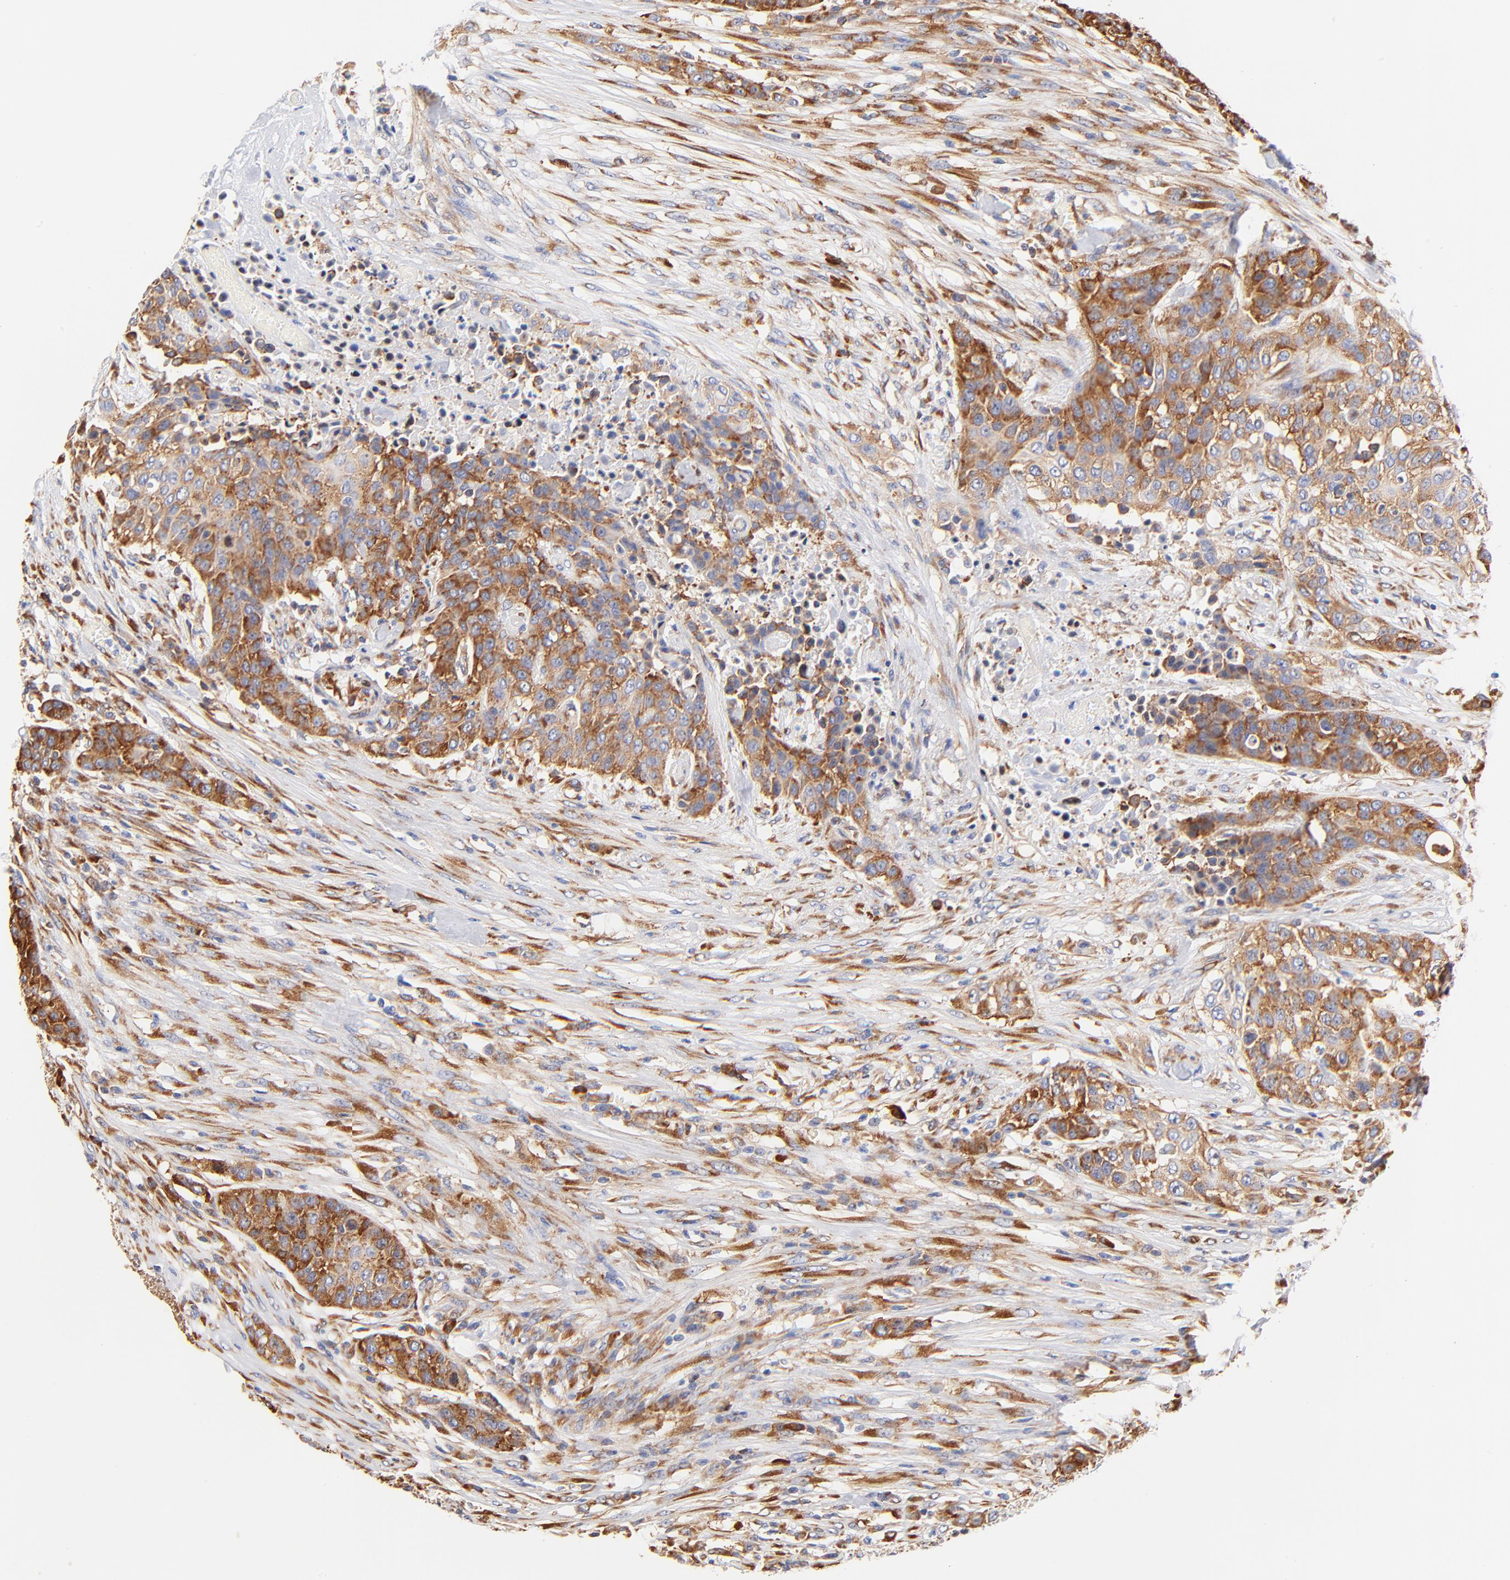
{"staining": {"intensity": "moderate", "quantity": ">75%", "location": "cytoplasmic/membranous"}, "tissue": "urothelial cancer", "cell_type": "Tumor cells", "image_type": "cancer", "snomed": [{"axis": "morphology", "description": "Urothelial carcinoma, High grade"}, {"axis": "topography", "description": "Urinary bladder"}], "caption": "High-grade urothelial carcinoma was stained to show a protein in brown. There is medium levels of moderate cytoplasmic/membranous staining in approximately >75% of tumor cells. The protein is stained brown, and the nuclei are stained in blue (DAB IHC with brightfield microscopy, high magnification).", "gene": "RPL27", "patient": {"sex": "male", "age": 74}}